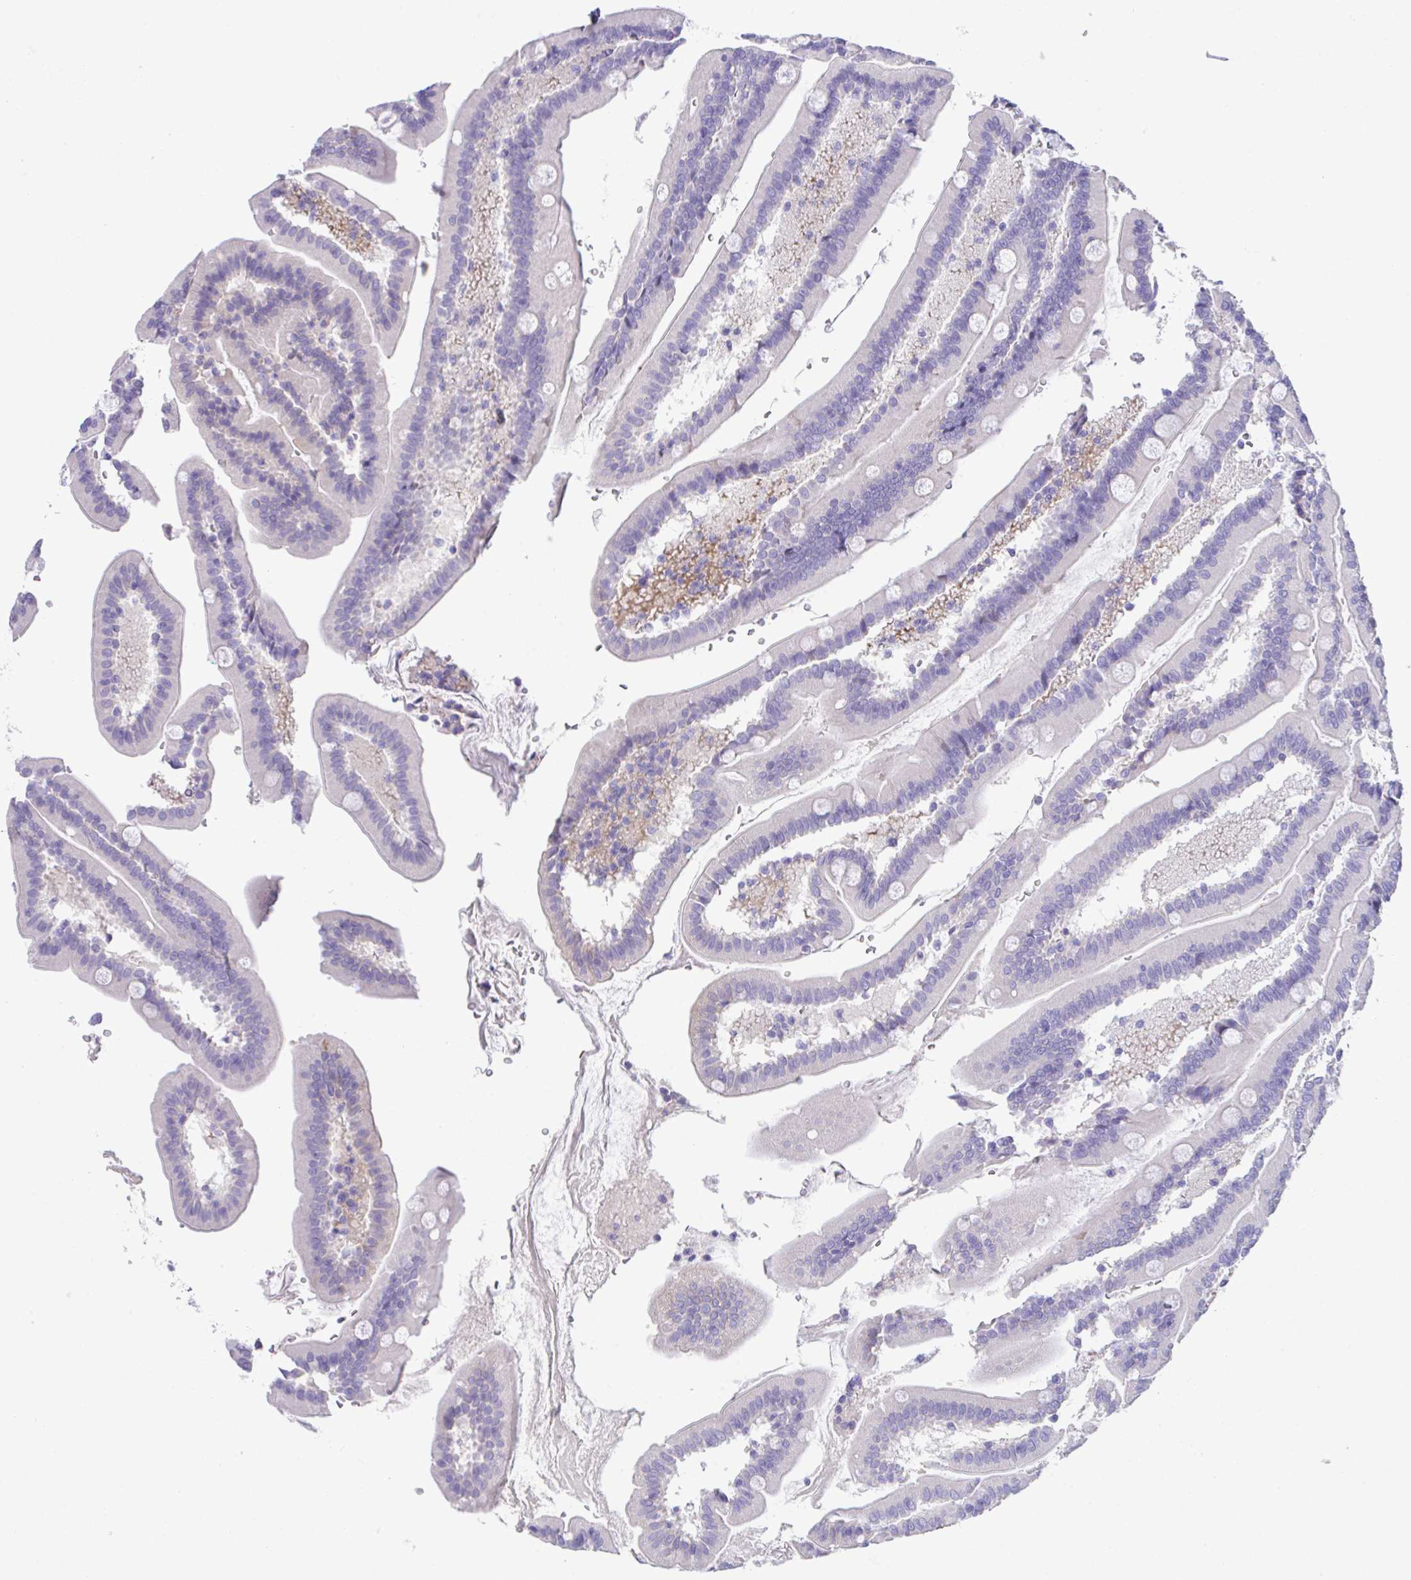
{"staining": {"intensity": "negative", "quantity": "none", "location": "none"}, "tissue": "duodenum", "cell_type": "Glandular cells", "image_type": "normal", "snomed": [{"axis": "morphology", "description": "Normal tissue, NOS"}, {"axis": "topography", "description": "Duodenum"}], "caption": "DAB immunohistochemical staining of benign human duodenum shows no significant expression in glandular cells. (Stains: DAB (3,3'-diaminobenzidine) IHC with hematoxylin counter stain, Microscopy: brightfield microscopy at high magnification).", "gene": "HACD4", "patient": {"sex": "female", "age": 67}}